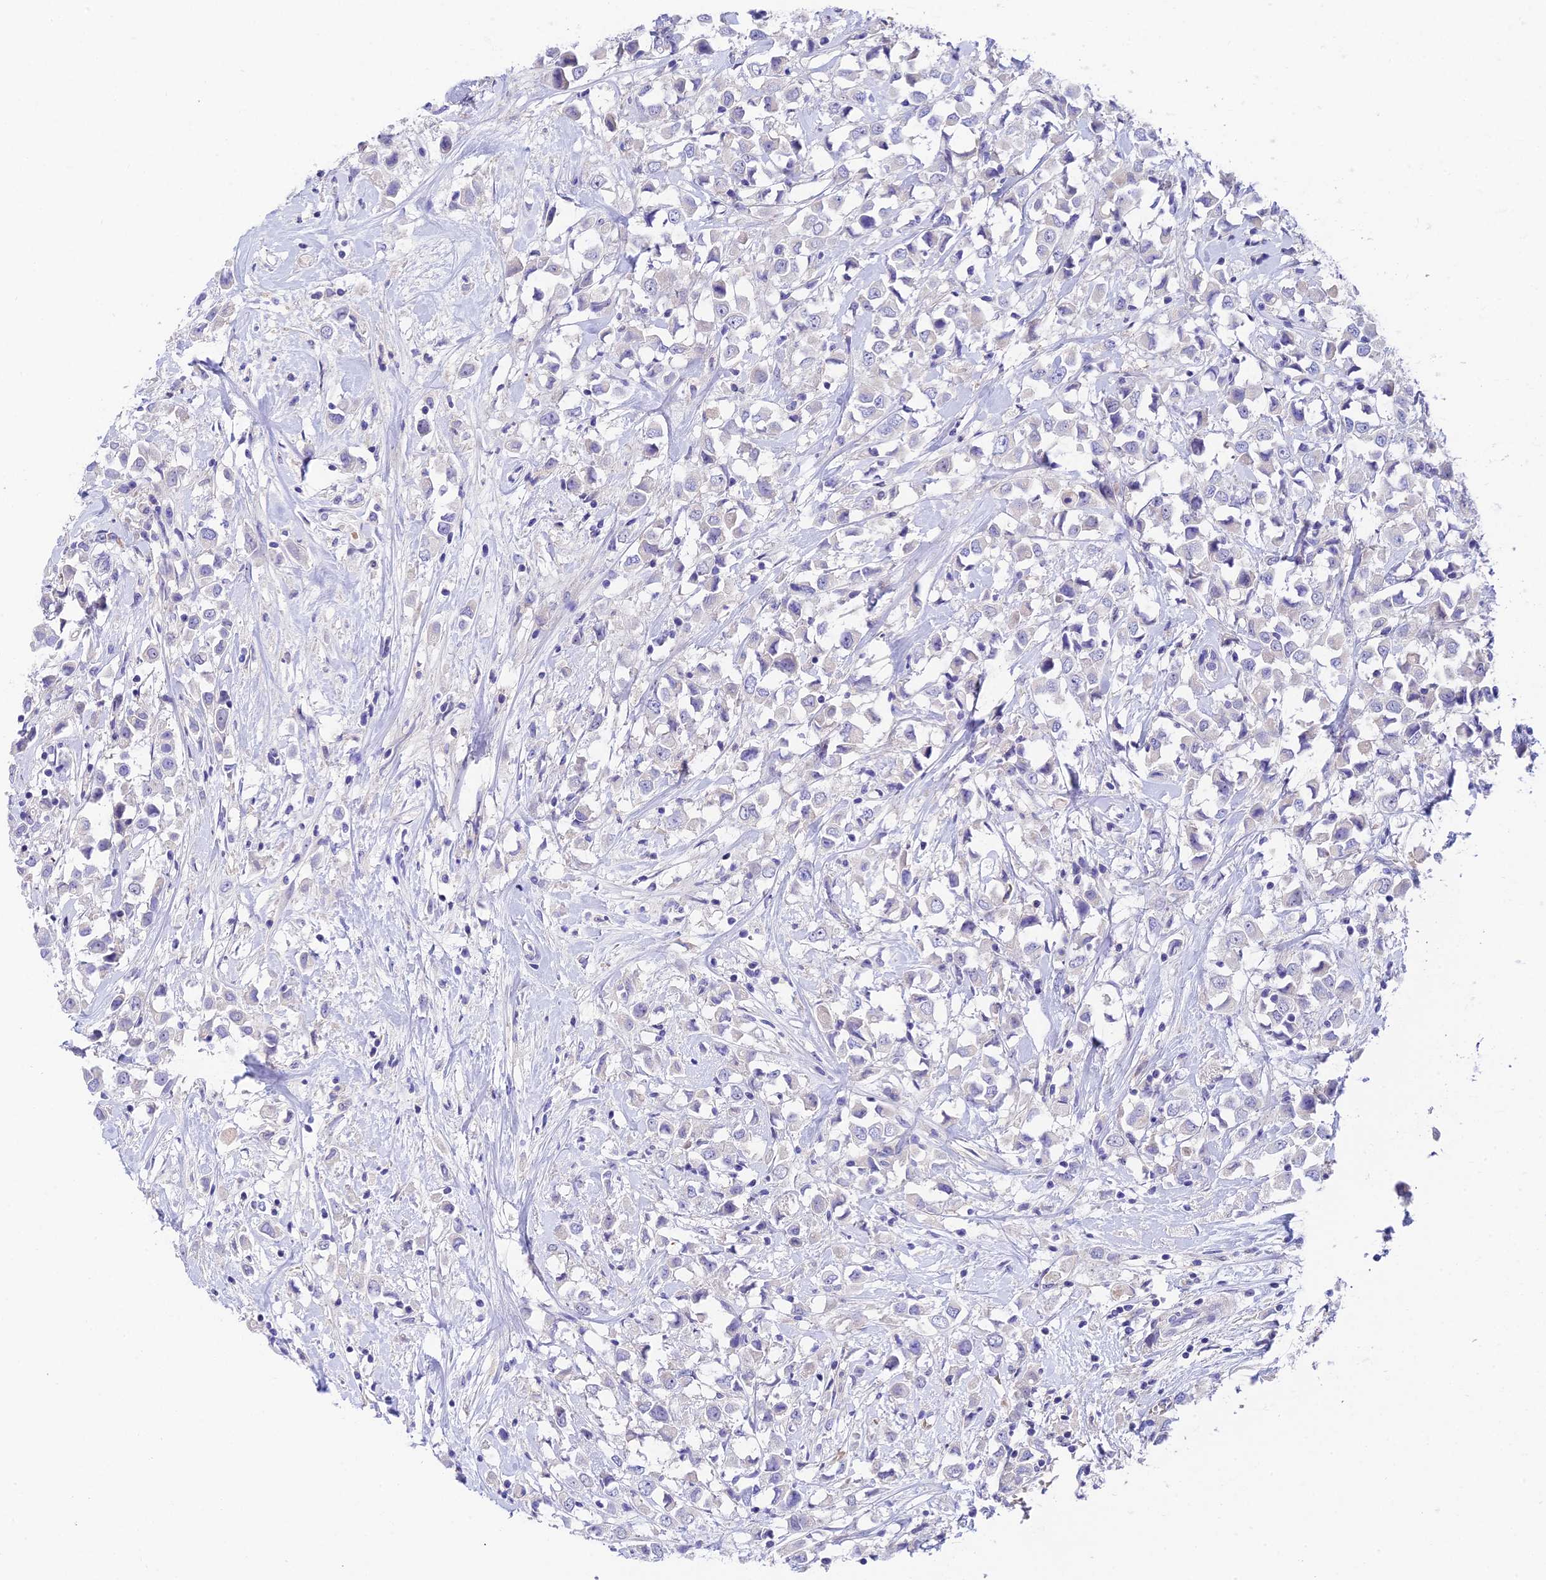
{"staining": {"intensity": "negative", "quantity": "none", "location": "none"}, "tissue": "breast cancer", "cell_type": "Tumor cells", "image_type": "cancer", "snomed": [{"axis": "morphology", "description": "Duct carcinoma"}, {"axis": "topography", "description": "Breast"}], "caption": "This image is of breast cancer (infiltrating ductal carcinoma) stained with immunohistochemistry to label a protein in brown with the nuclei are counter-stained blue. There is no positivity in tumor cells.", "gene": "DUSP29", "patient": {"sex": "female", "age": 61}}